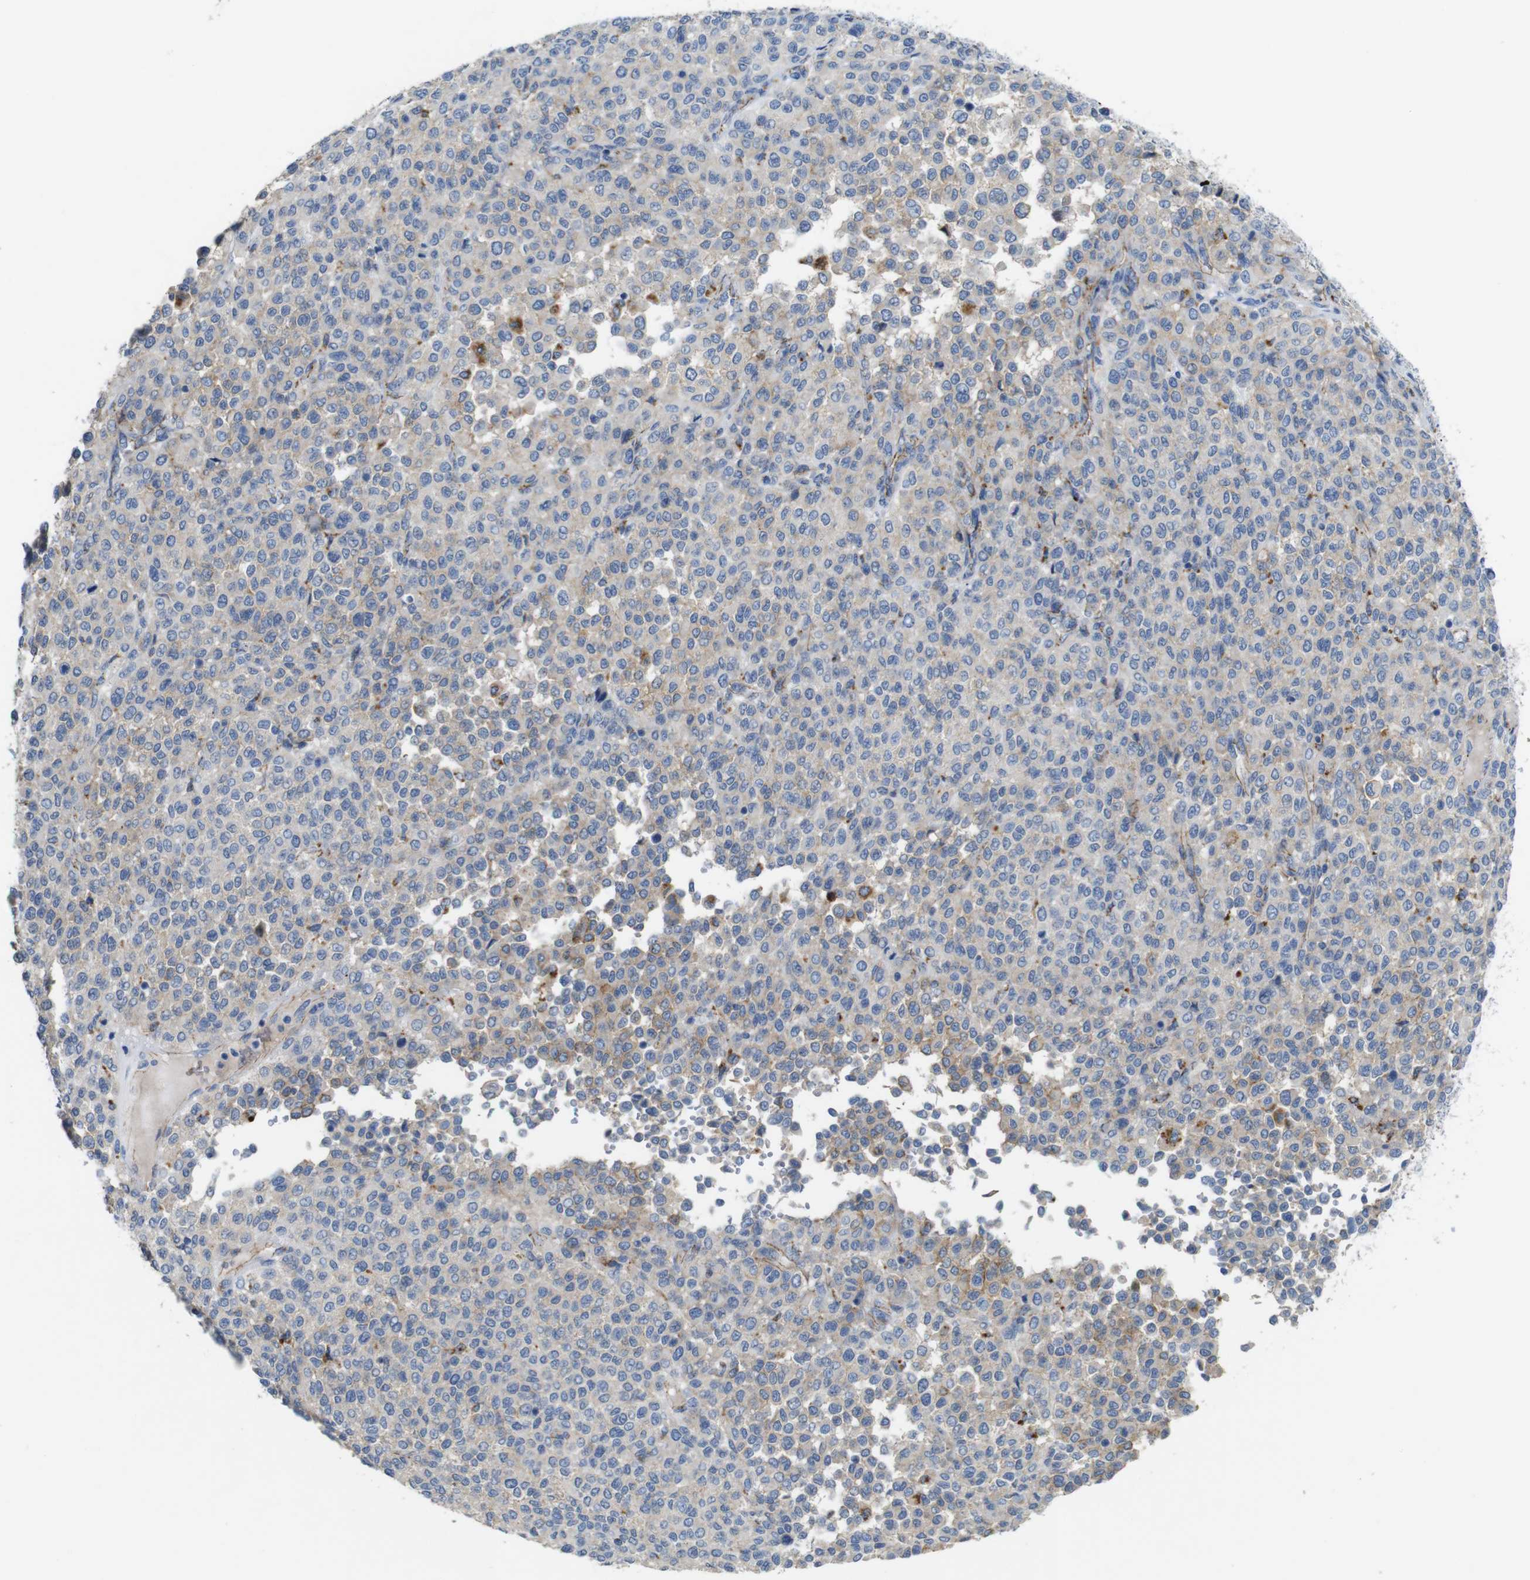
{"staining": {"intensity": "weak", "quantity": "<25%", "location": "cytoplasmic/membranous"}, "tissue": "melanoma", "cell_type": "Tumor cells", "image_type": "cancer", "snomed": [{"axis": "morphology", "description": "Malignant melanoma, Metastatic site"}, {"axis": "topography", "description": "Pancreas"}], "caption": "A high-resolution photomicrograph shows immunohistochemistry staining of melanoma, which demonstrates no significant staining in tumor cells.", "gene": "NHLRC3", "patient": {"sex": "female", "age": 30}}